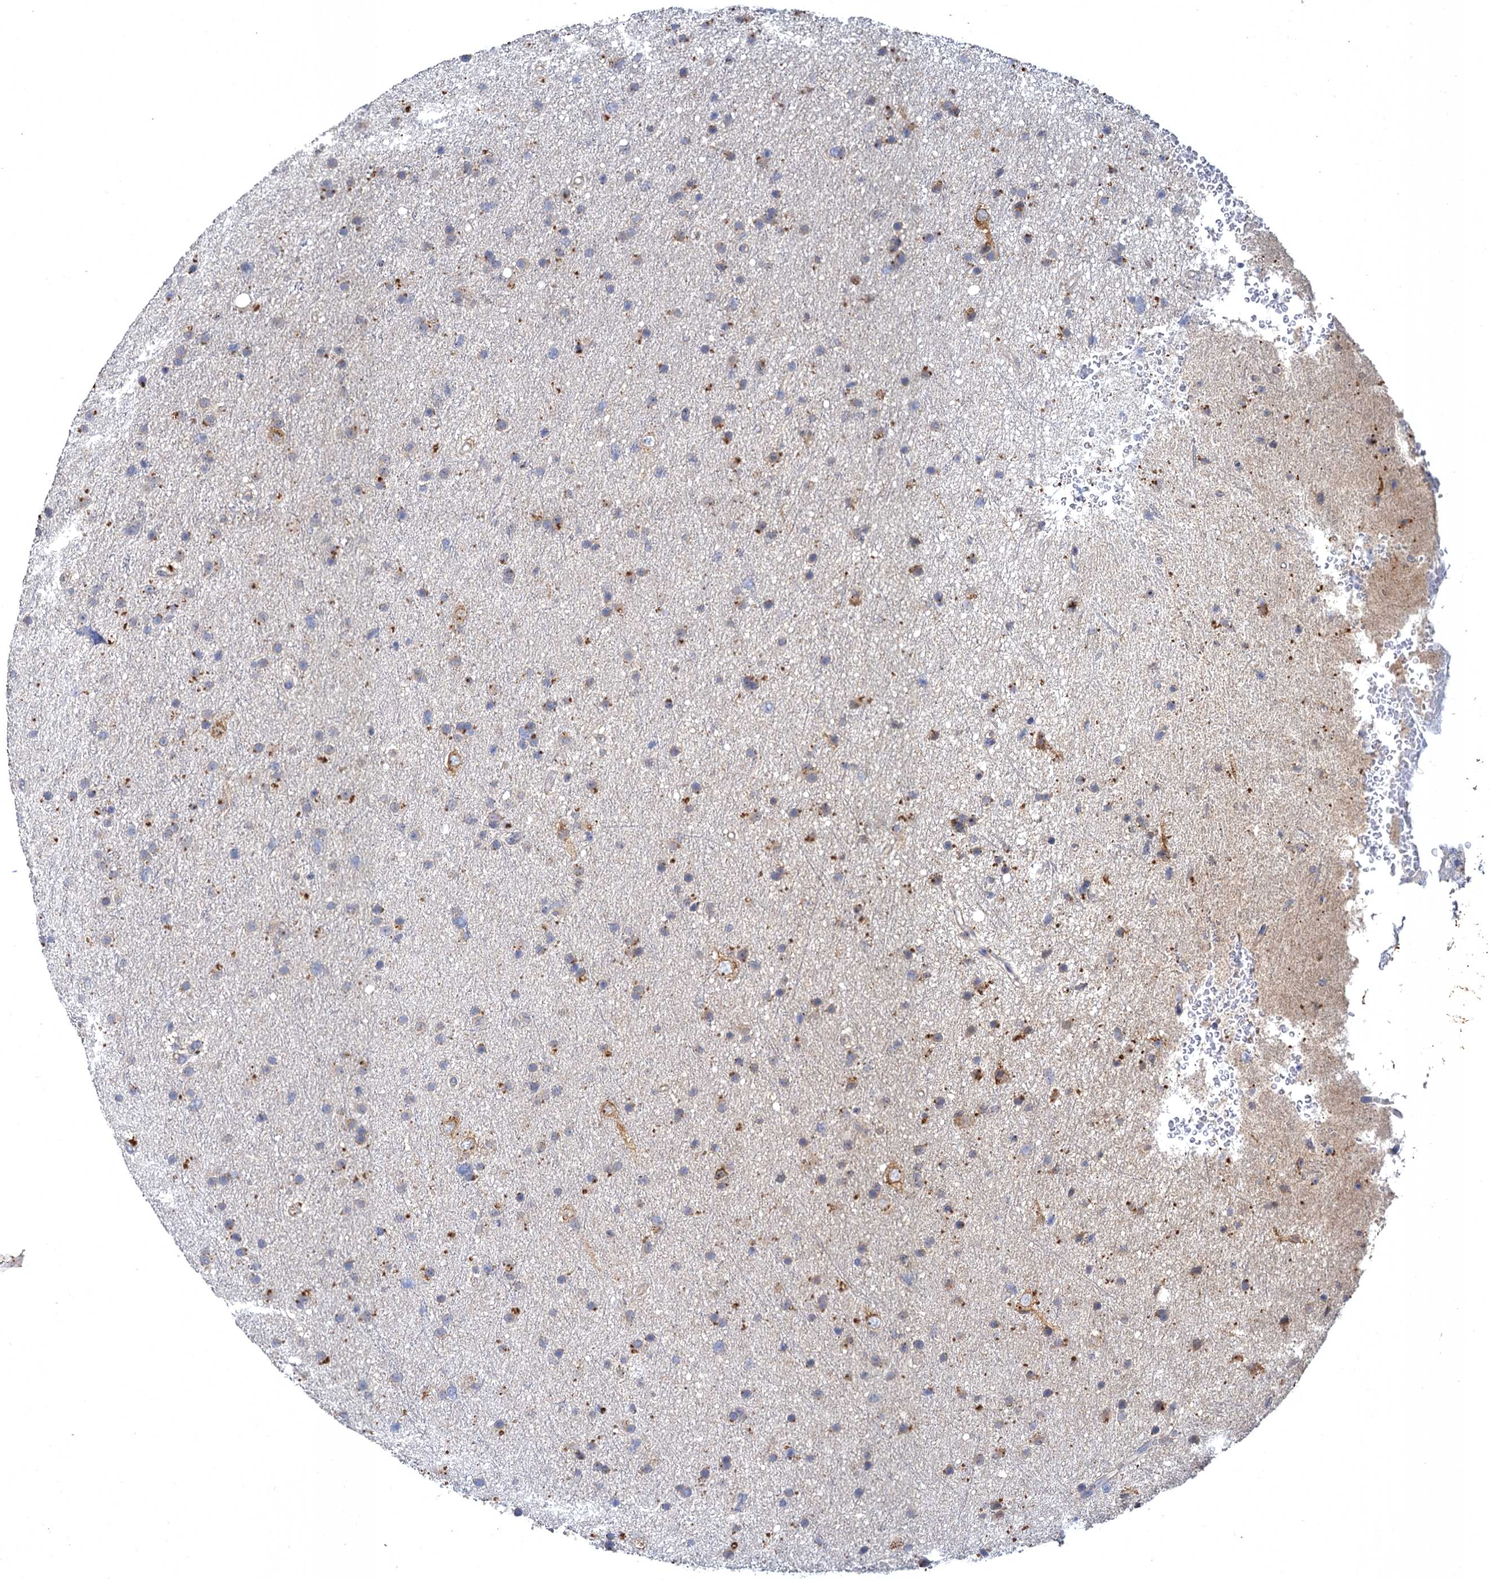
{"staining": {"intensity": "moderate", "quantity": "<25%", "location": "cytoplasmic/membranous"}, "tissue": "glioma", "cell_type": "Tumor cells", "image_type": "cancer", "snomed": [{"axis": "morphology", "description": "Glioma, malignant, Low grade"}, {"axis": "topography", "description": "Cerebral cortex"}], "caption": "Brown immunohistochemical staining in glioma demonstrates moderate cytoplasmic/membranous expression in about <25% of tumor cells. The staining was performed using DAB (3,3'-diaminobenzidine), with brown indicating positive protein expression. Nuclei are stained blue with hematoxylin.", "gene": "ATP9A", "patient": {"sex": "female", "age": 39}}